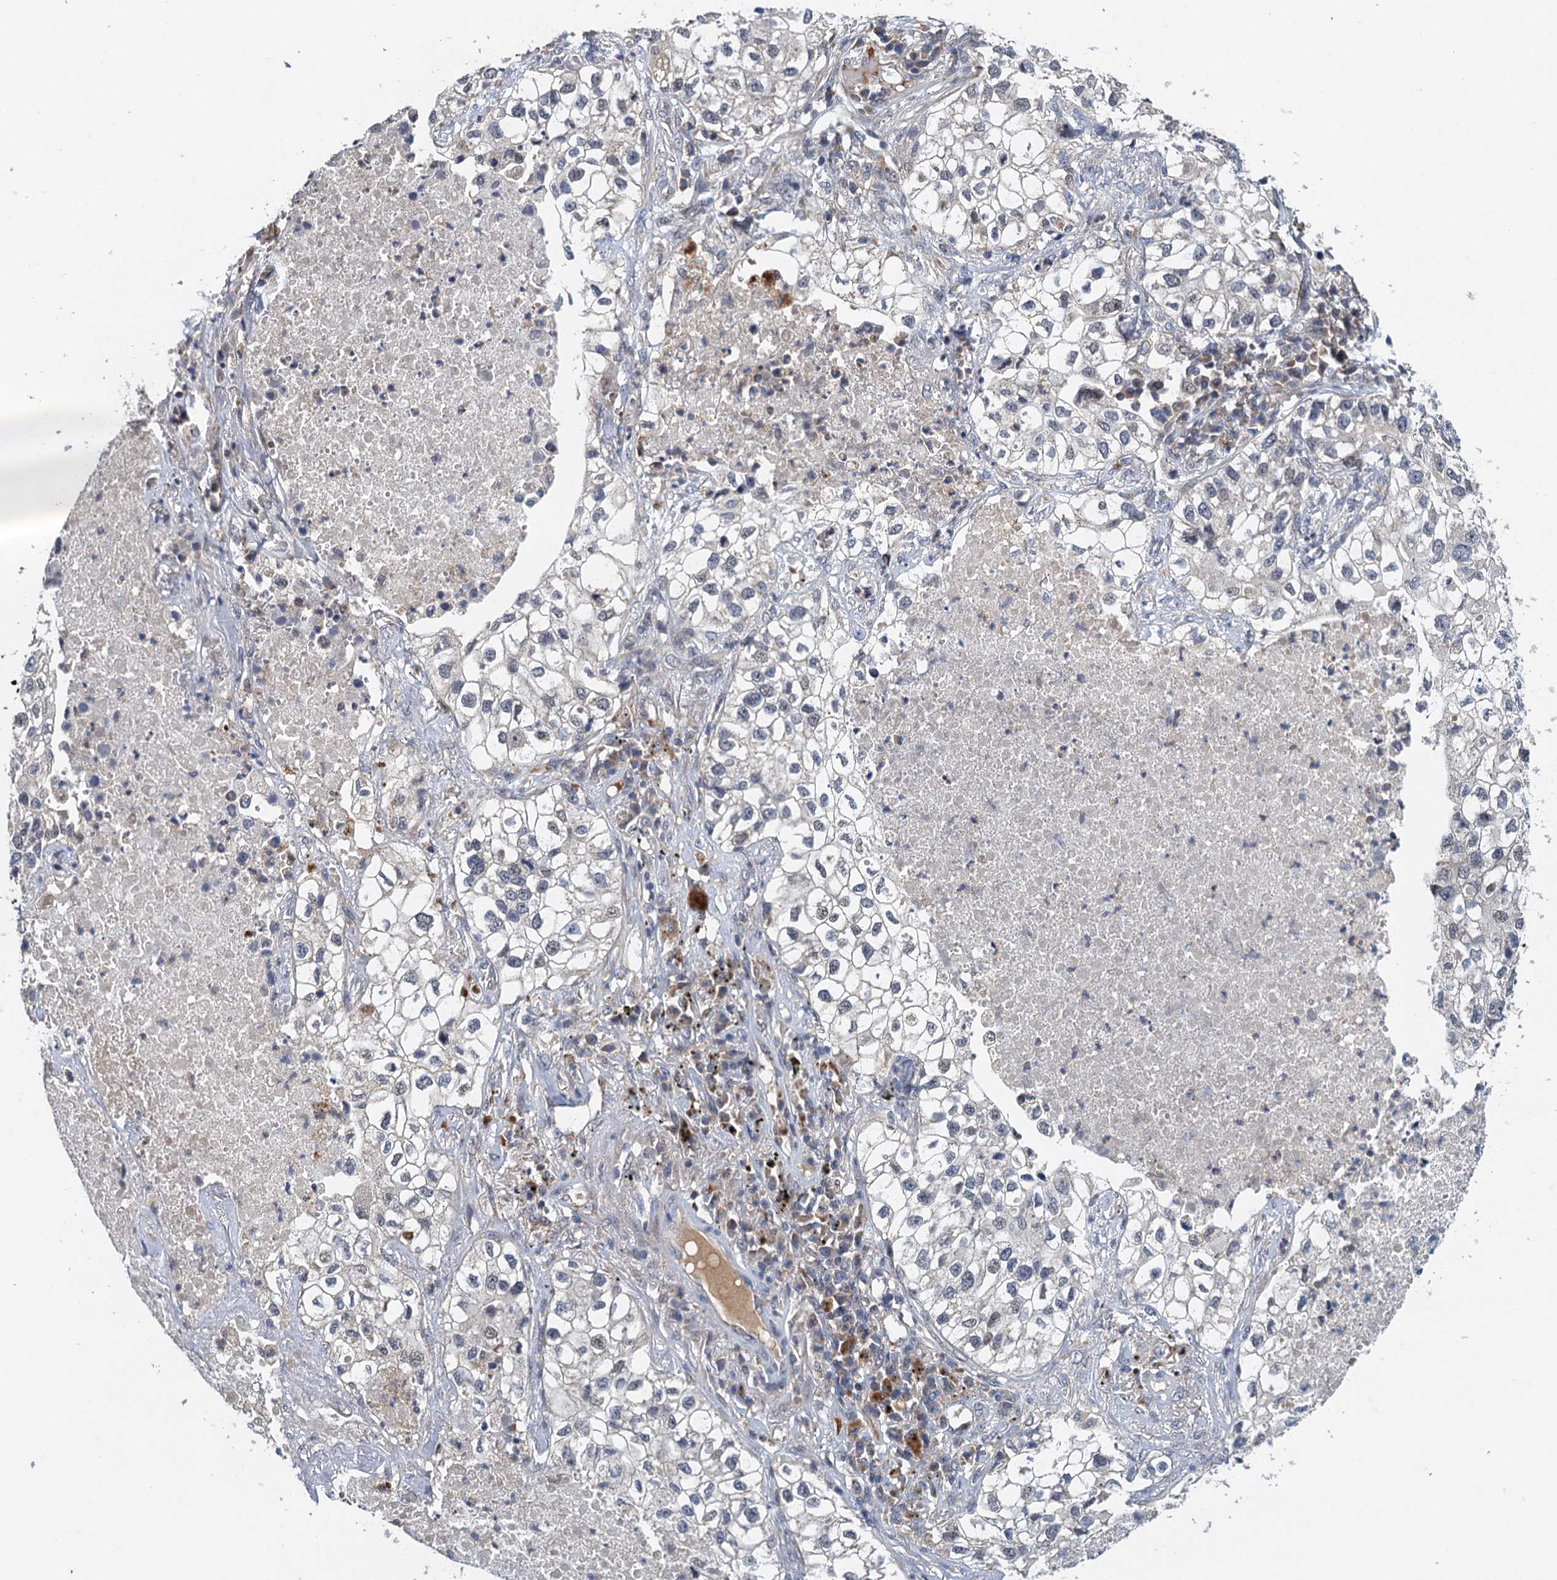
{"staining": {"intensity": "negative", "quantity": "none", "location": "none"}, "tissue": "lung cancer", "cell_type": "Tumor cells", "image_type": "cancer", "snomed": [{"axis": "morphology", "description": "Adenocarcinoma, NOS"}, {"axis": "topography", "description": "Lung"}], "caption": "This photomicrograph is of lung cancer (adenocarcinoma) stained with immunohistochemistry to label a protein in brown with the nuclei are counter-stained blue. There is no staining in tumor cells.", "gene": "MDM1", "patient": {"sex": "male", "age": 63}}